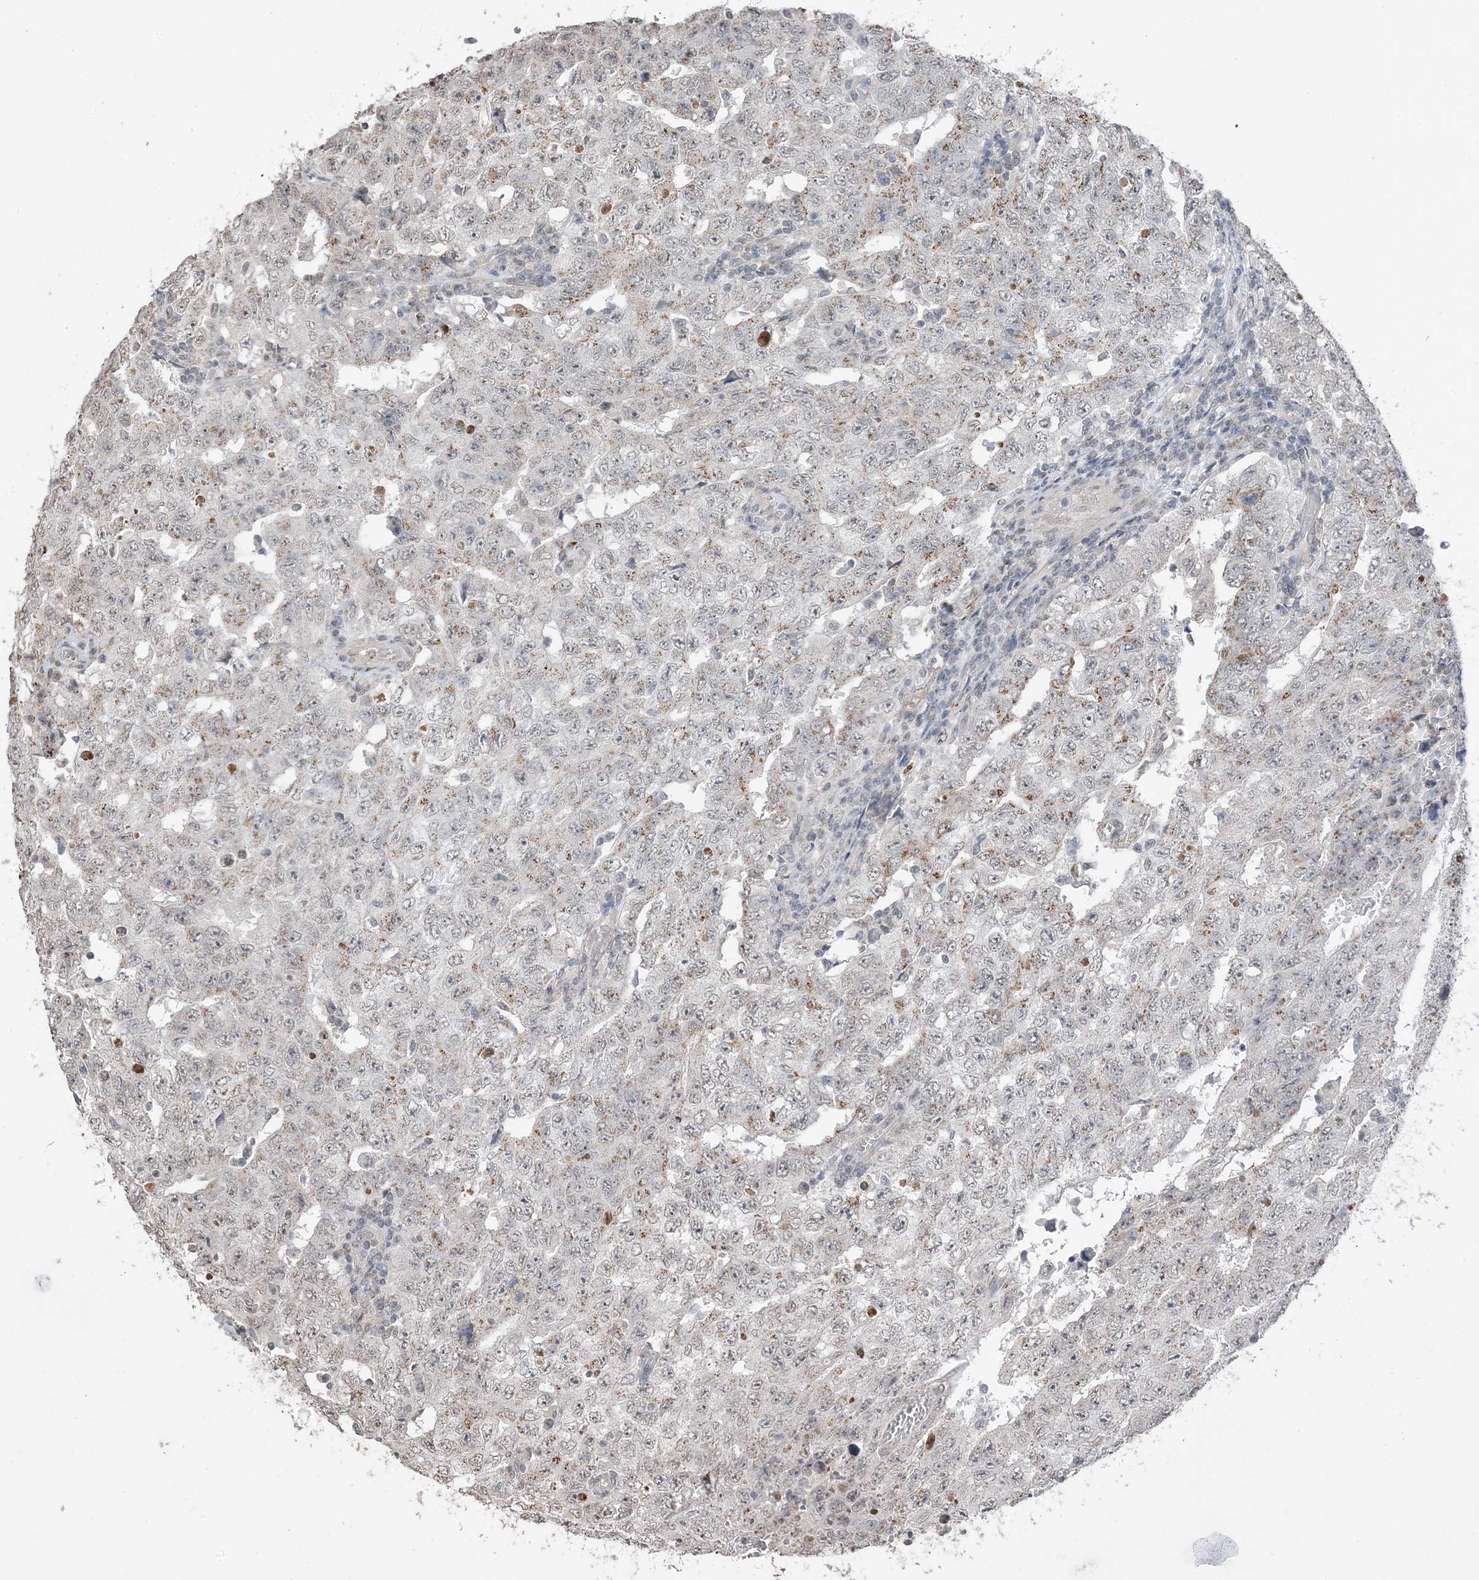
{"staining": {"intensity": "weak", "quantity": "25%-75%", "location": "cytoplasmic/membranous"}, "tissue": "testis cancer", "cell_type": "Tumor cells", "image_type": "cancer", "snomed": [{"axis": "morphology", "description": "Carcinoma, Embryonal, NOS"}, {"axis": "topography", "description": "Testis"}], "caption": "Testis cancer tissue displays weak cytoplasmic/membranous positivity in approximately 25%-75% of tumor cells, visualized by immunohistochemistry.", "gene": "XRN1", "patient": {"sex": "male", "age": 26}}